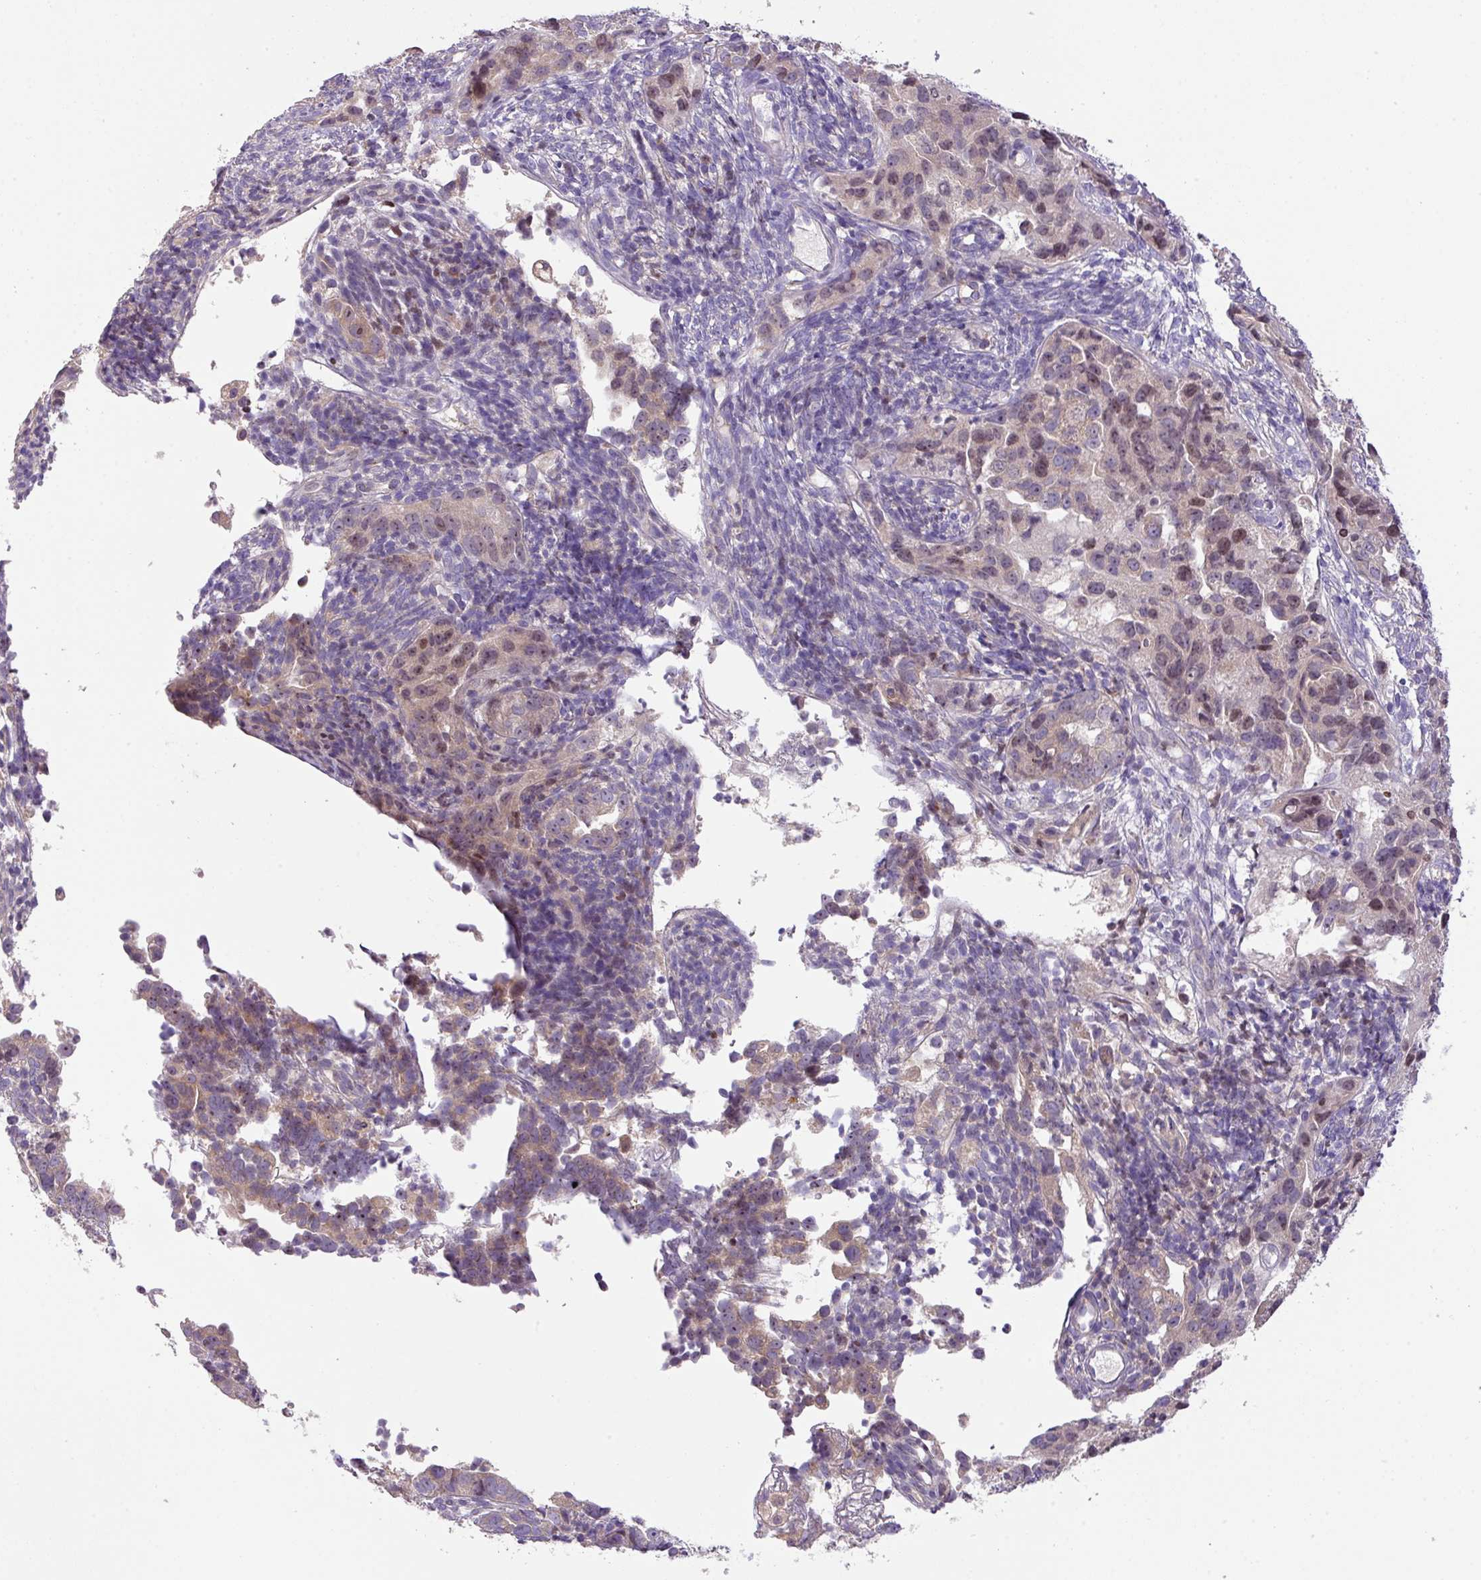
{"staining": {"intensity": "weak", "quantity": "25%-75%", "location": "cytoplasmic/membranous,nuclear"}, "tissue": "endometrial cancer", "cell_type": "Tumor cells", "image_type": "cancer", "snomed": [{"axis": "morphology", "description": "Adenocarcinoma, NOS"}, {"axis": "topography", "description": "Endometrium"}], "caption": "Endometrial cancer (adenocarcinoma) tissue demonstrates weak cytoplasmic/membranous and nuclear positivity in approximately 25%-75% of tumor cells", "gene": "ZNF394", "patient": {"sex": "female", "age": 57}}